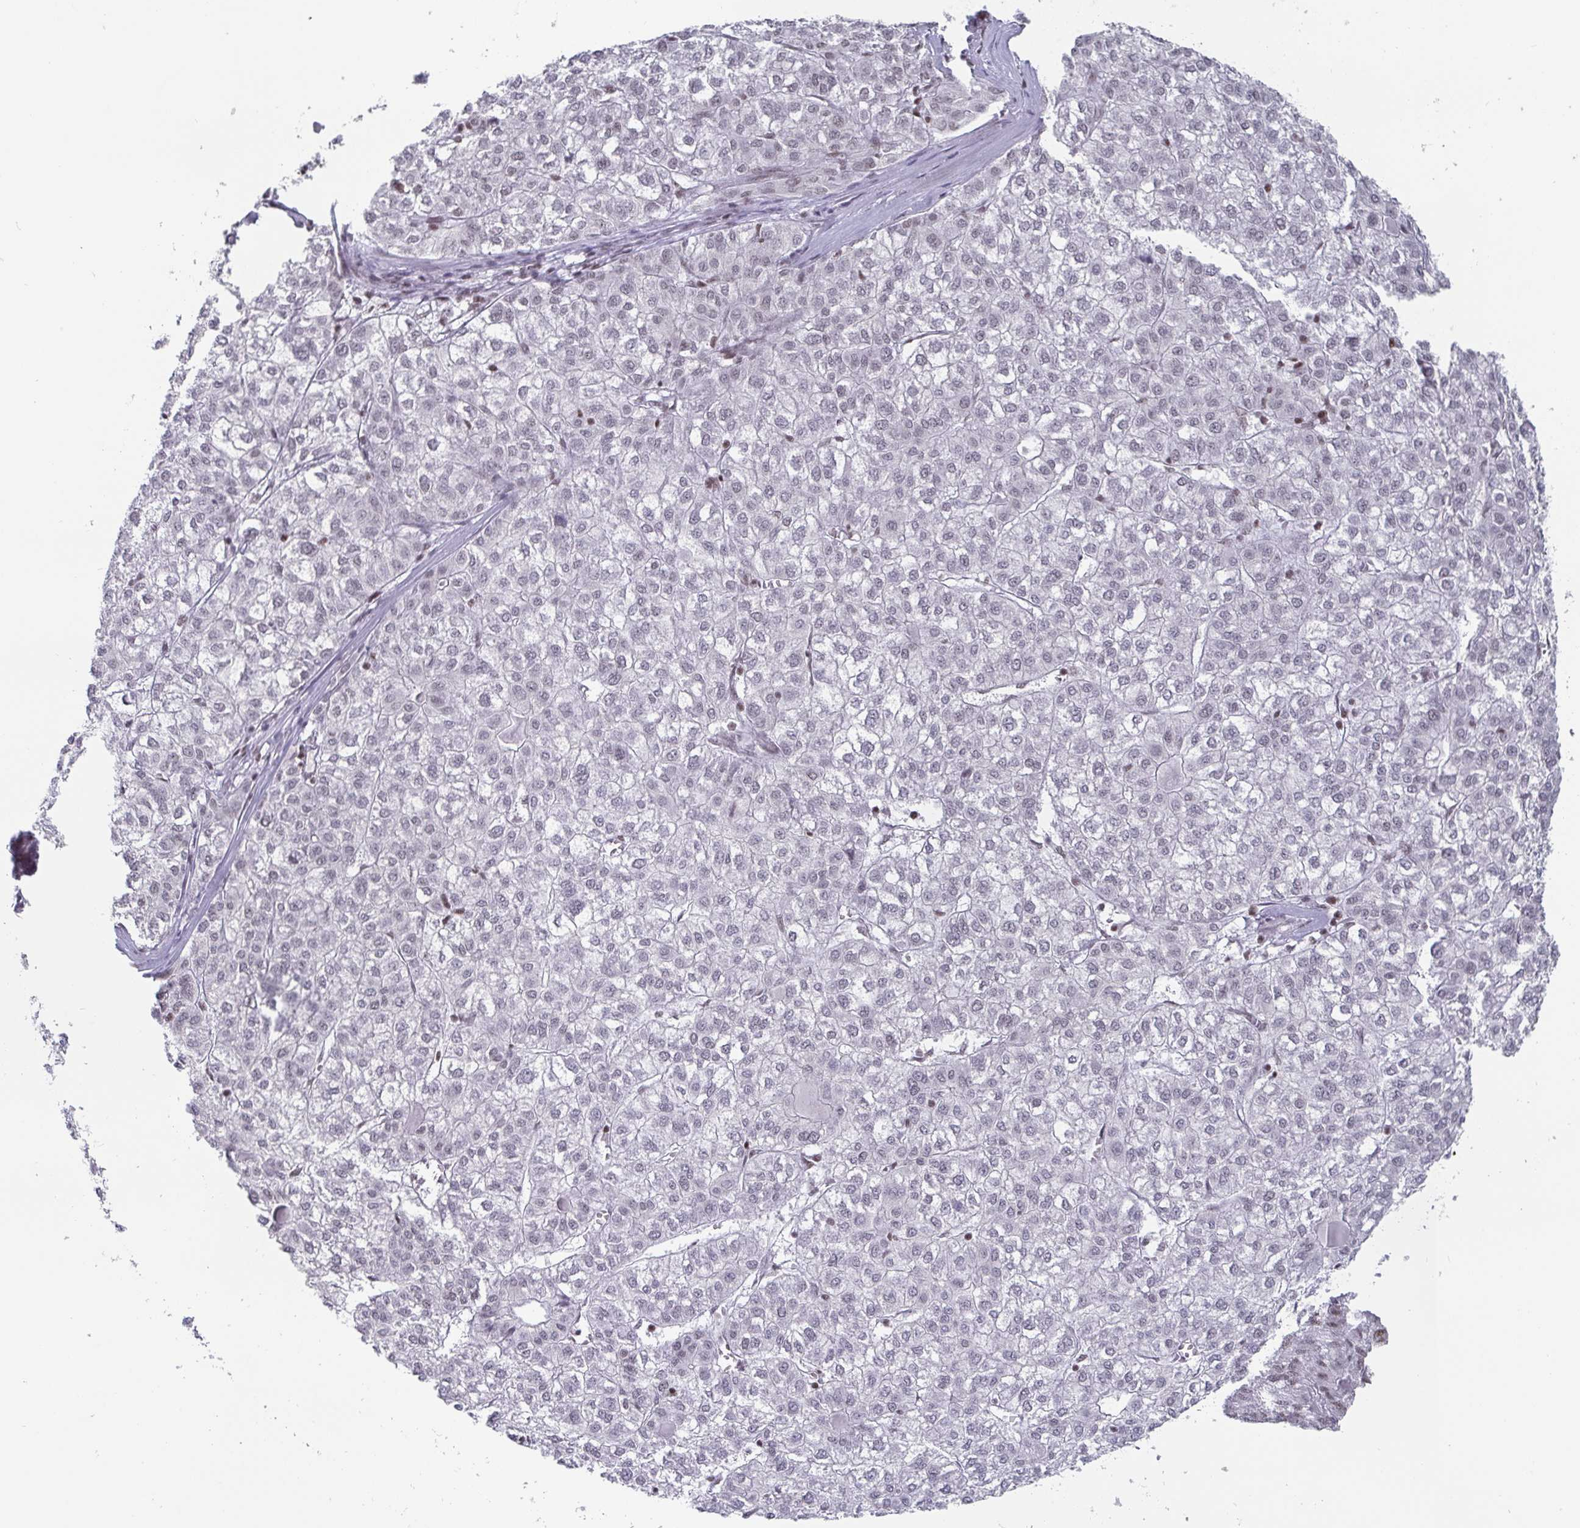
{"staining": {"intensity": "negative", "quantity": "none", "location": "none"}, "tissue": "liver cancer", "cell_type": "Tumor cells", "image_type": "cancer", "snomed": [{"axis": "morphology", "description": "Carcinoma, Hepatocellular, NOS"}, {"axis": "topography", "description": "Liver"}], "caption": "This is an immunohistochemistry histopathology image of hepatocellular carcinoma (liver). There is no expression in tumor cells.", "gene": "CTCF", "patient": {"sex": "female", "age": 43}}